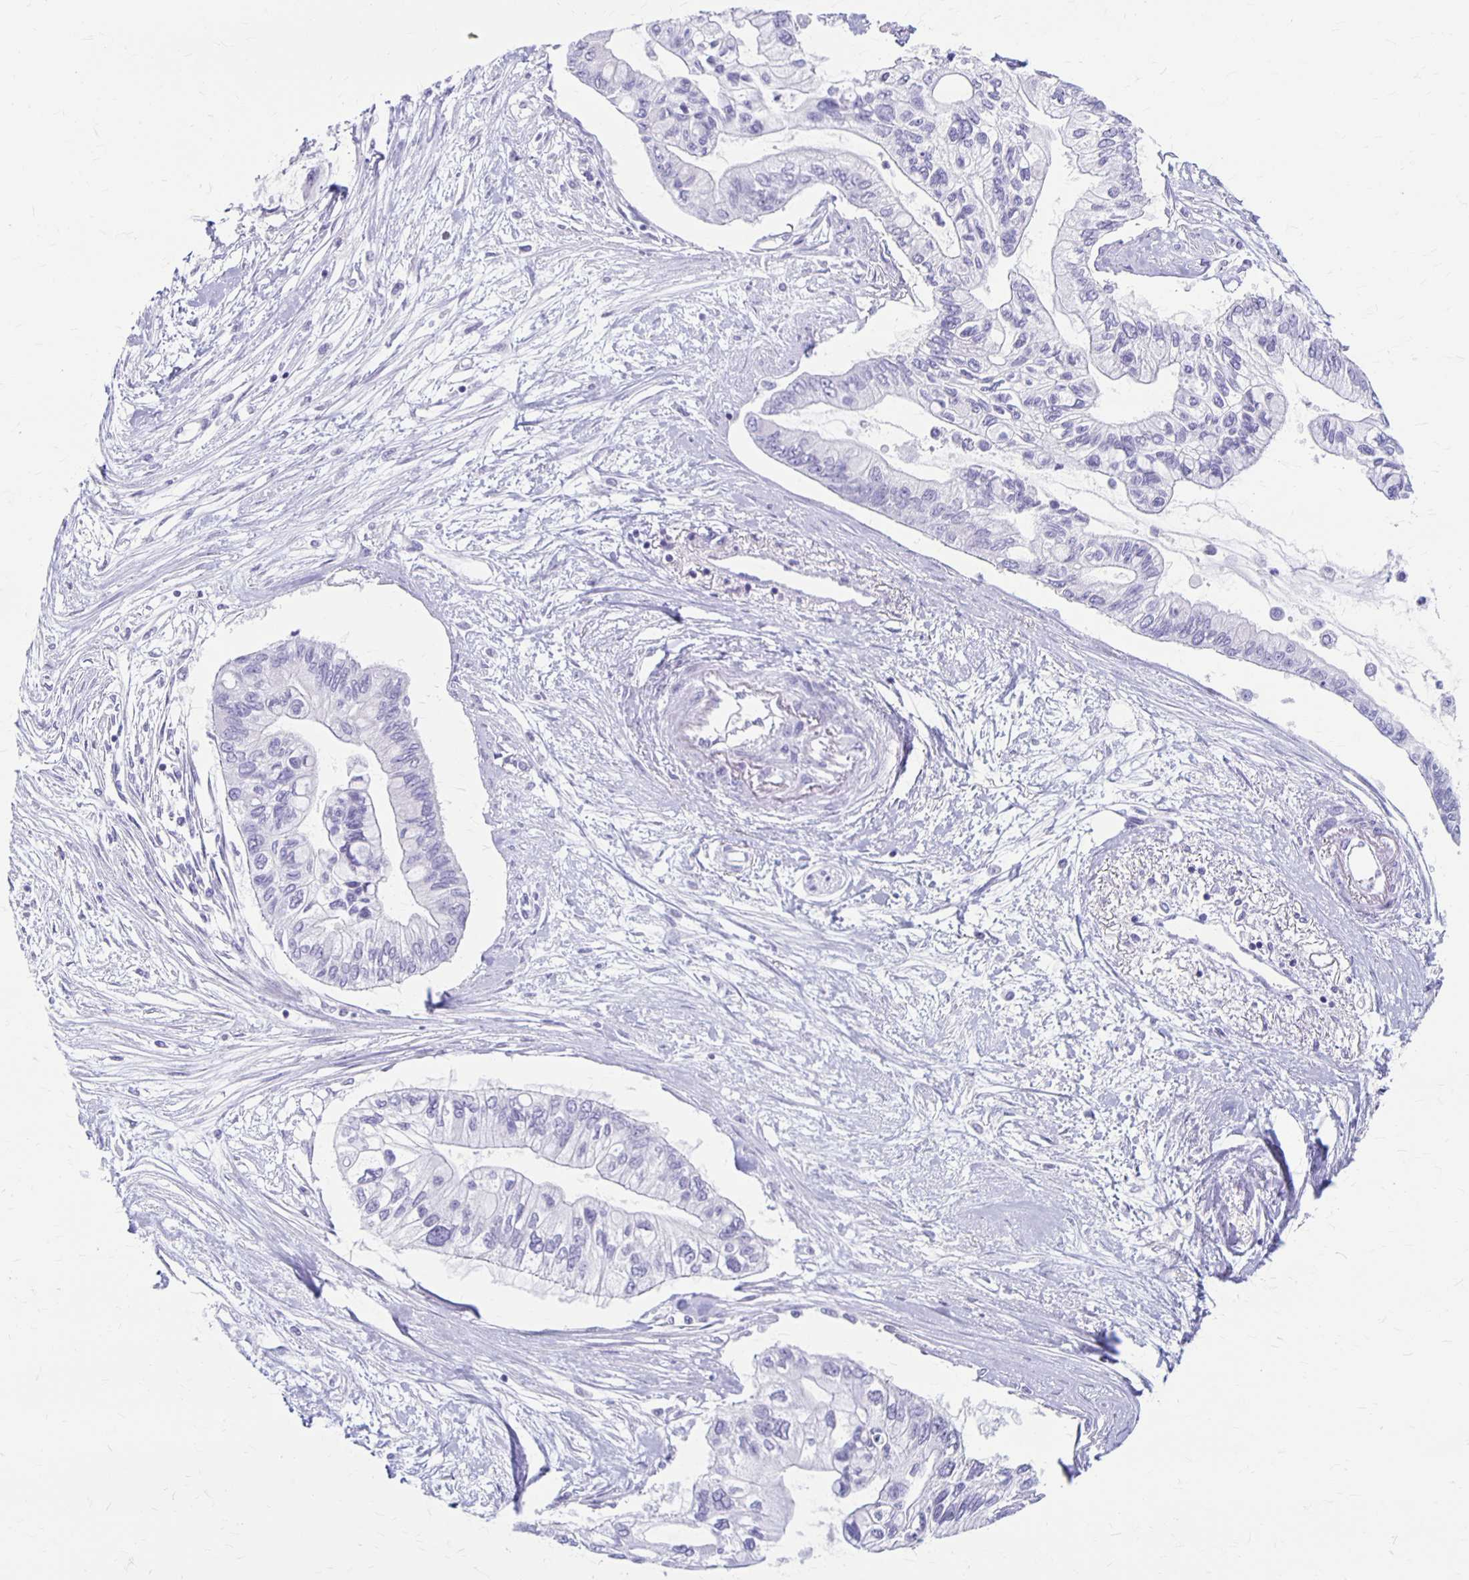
{"staining": {"intensity": "negative", "quantity": "none", "location": "none"}, "tissue": "pancreatic cancer", "cell_type": "Tumor cells", "image_type": "cancer", "snomed": [{"axis": "morphology", "description": "Adenocarcinoma, NOS"}, {"axis": "topography", "description": "Pancreas"}], "caption": "Histopathology image shows no significant protein expression in tumor cells of pancreatic cancer.", "gene": "MAGEC2", "patient": {"sex": "female", "age": 77}}